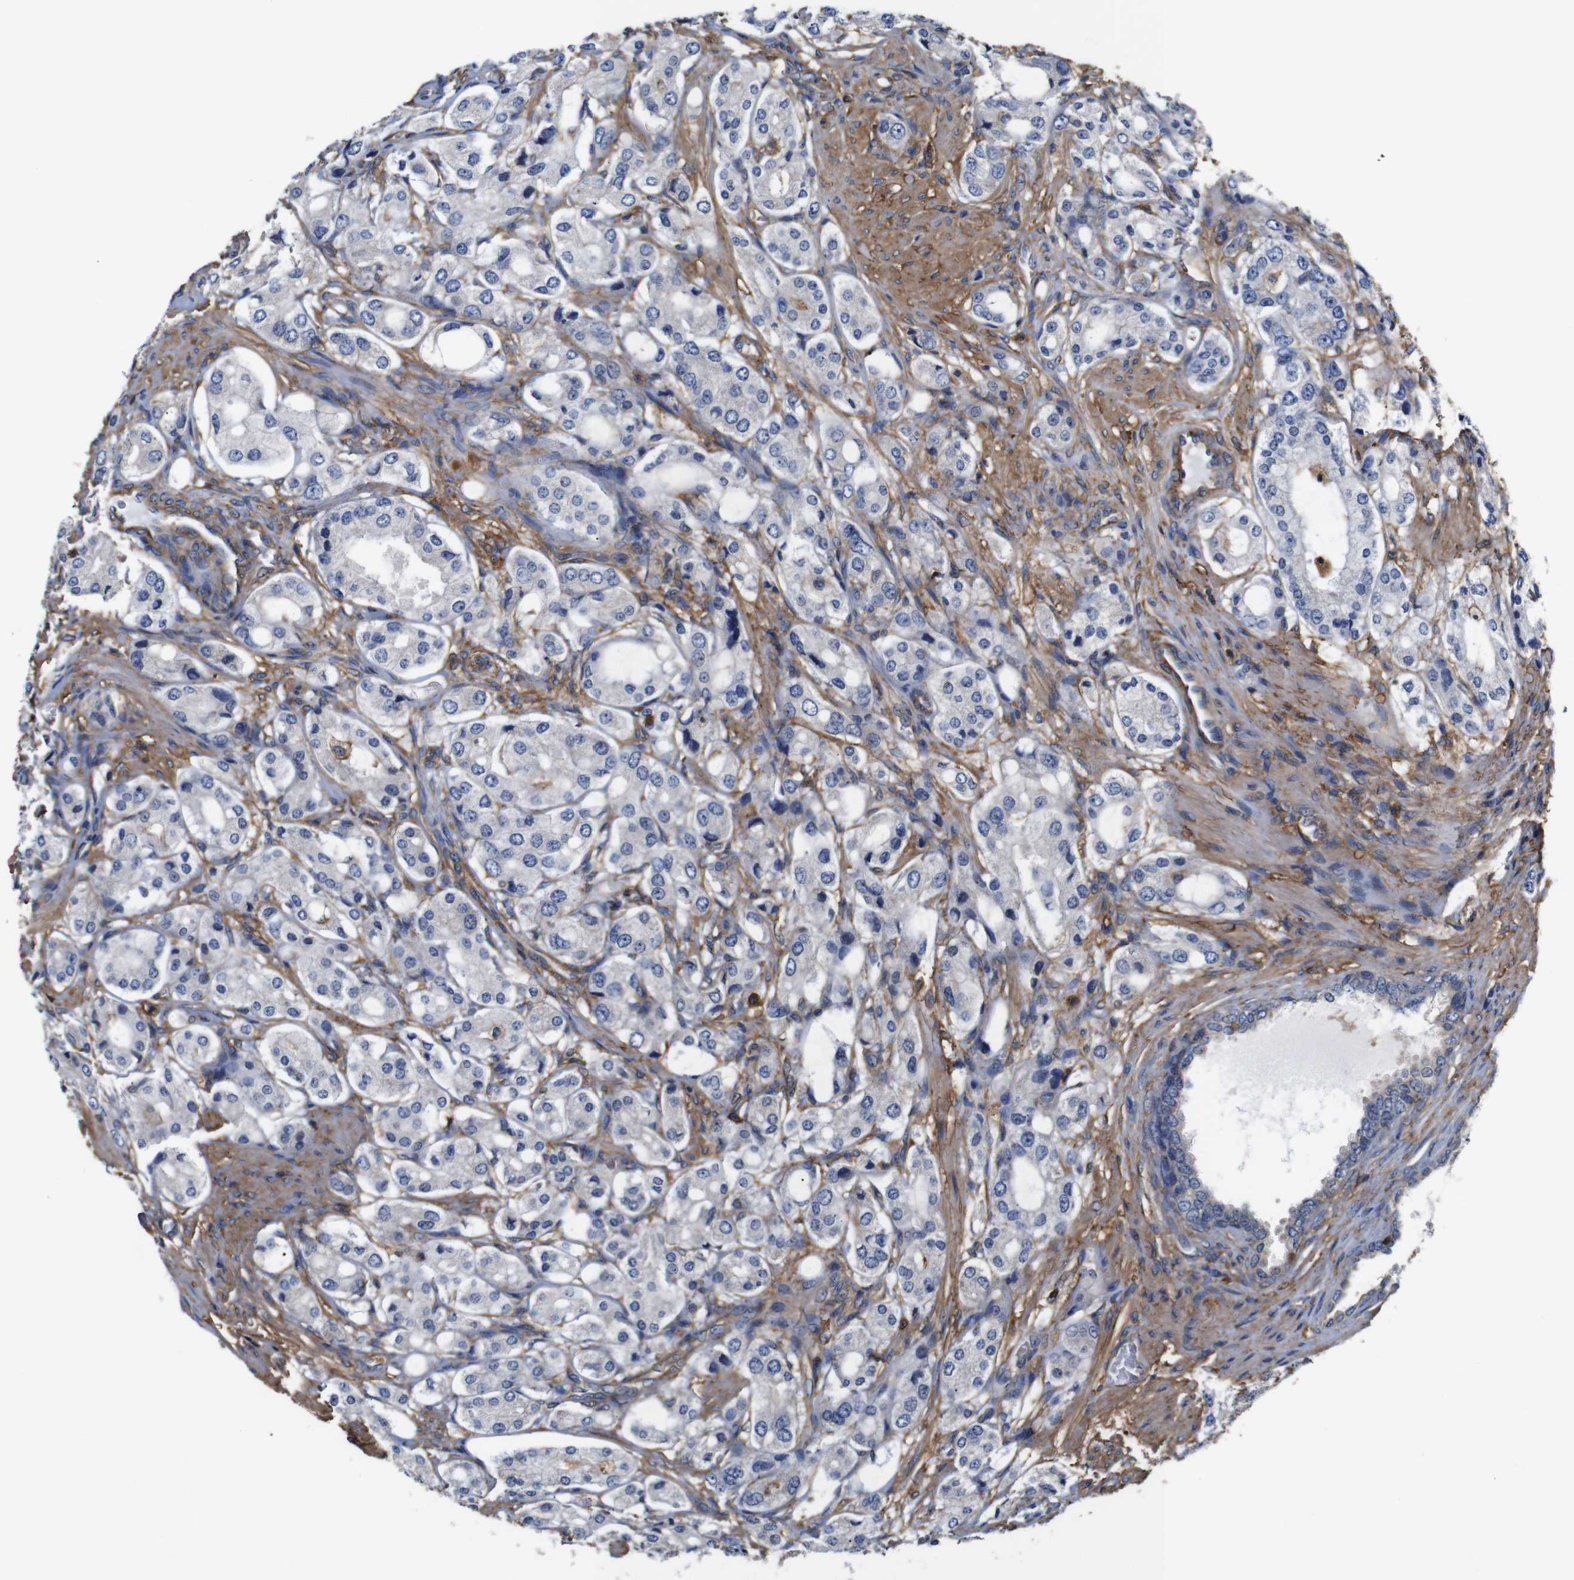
{"staining": {"intensity": "negative", "quantity": "none", "location": "none"}, "tissue": "prostate cancer", "cell_type": "Tumor cells", "image_type": "cancer", "snomed": [{"axis": "morphology", "description": "Adenocarcinoma, High grade"}, {"axis": "topography", "description": "Prostate"}], "caption": "IHC of human prostate cancer displays no staining in tumor cells.", "gene": "PI4KA", "patient": {"sex": "male", "age": 65}}